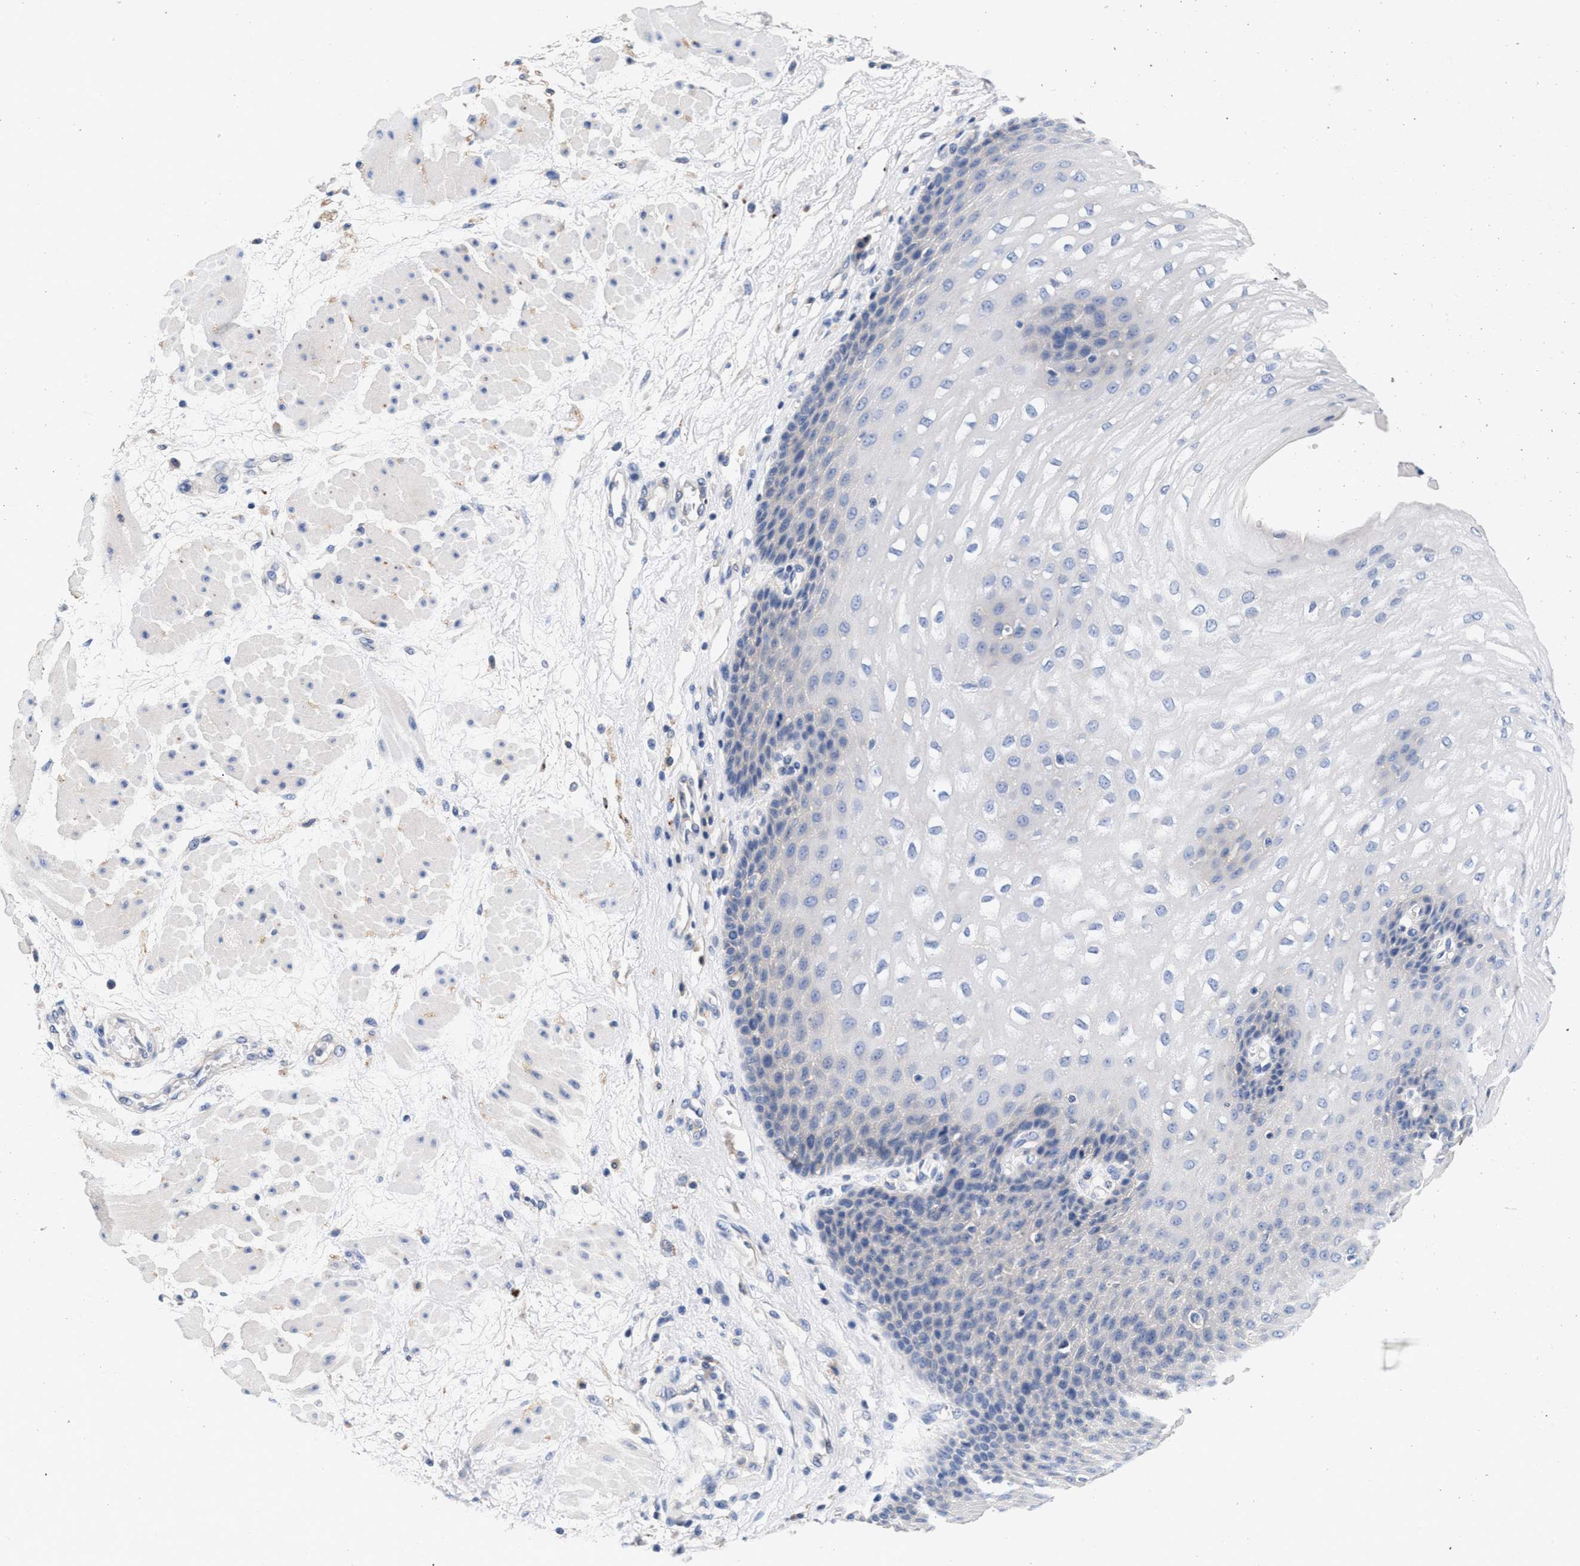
{"staining": {"intensity": "negative", "quantity": "none", "location": "none"}, "tissue": "esophagus", "cell_type": "Squamous epithelial cells", "image_type": "normal", "snomed": [{"axis": "morphology", "description": "Normal tissue, NOS"}, {"axis": "topography", "description": "Esophagus"}], "caption": "Squamous epithelial cells are negative for brown protein staining in benign esophagus. The staining was performed using DAB (3,3'-diaminobenzidine) to visualize the protein expression in brown, while the nuclei were stained in blue with hematoxylin (Magnification: 20x).", "gene": "GNAI3", "patient": {"sex": "male", "age": 48}}